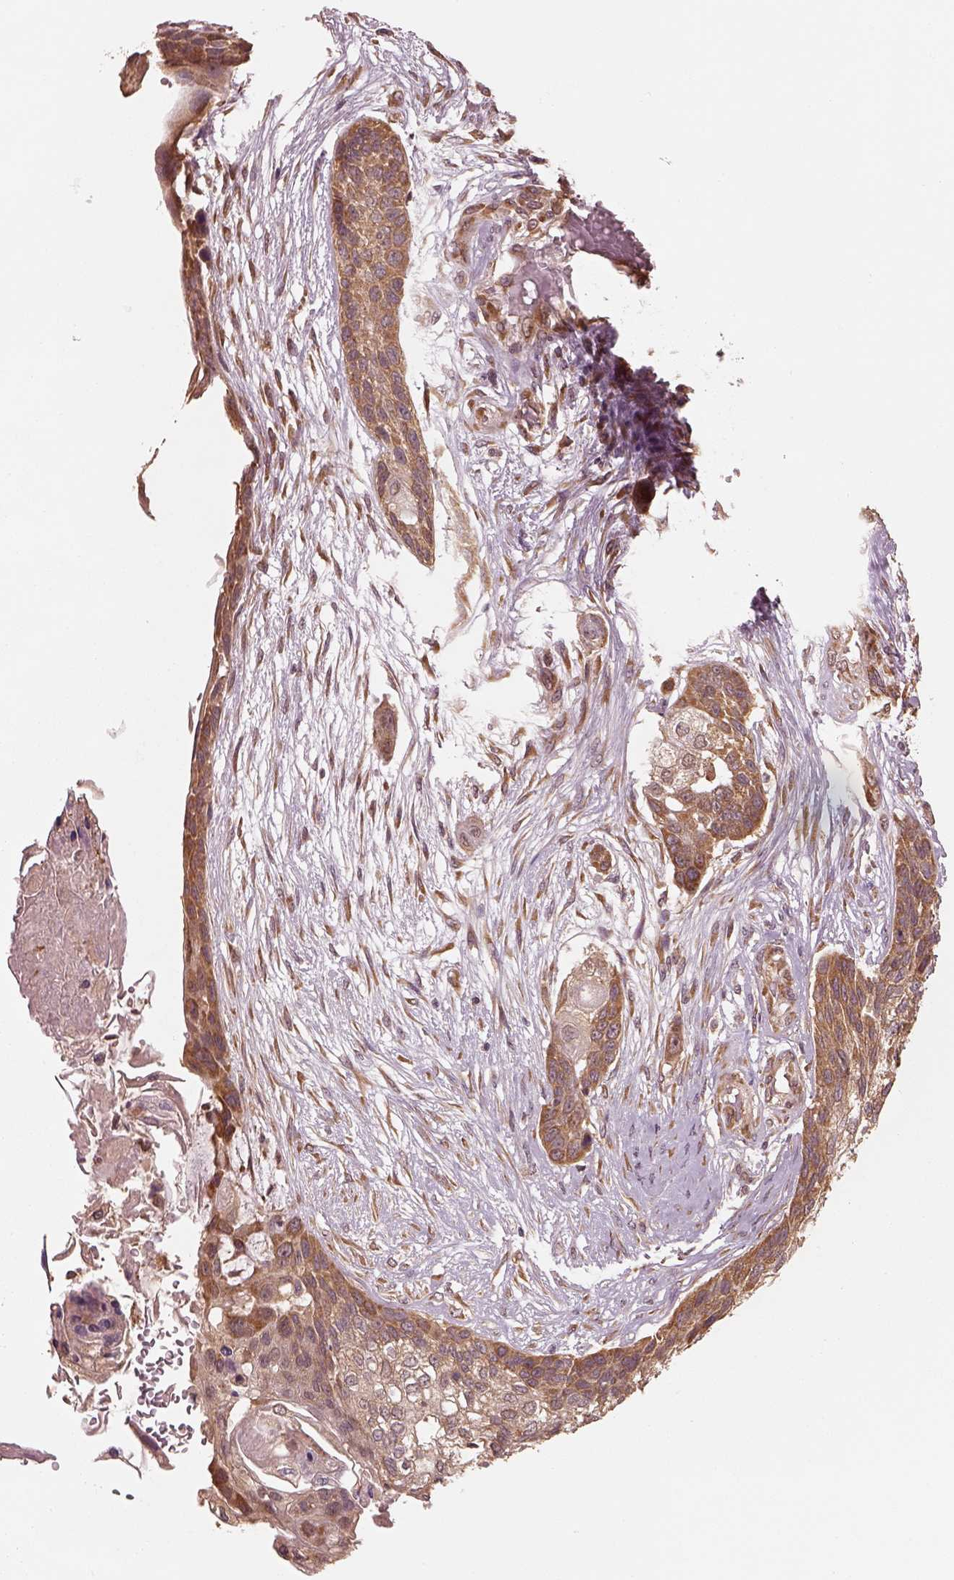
{"staining": {"intensity": "moderate", "quantity": ">75%", "location": "cytoplasmic/membranous"}, "tissue": "lung cancer", "cell_type": "Tumor cells", "image_type": "cancer", "snomed": [{"axis": "morphology", "description": "Squamous cell carcinoma, NOS"}, {"axis": "topography", "description": "Lung"}], "caption": "Immunohistochemical staining of human squamous cell carcinoma (lung) displays medium levels of moderate cytoplasmic/membranous protein staining in approximately >75% of tumor cells.", "gene": "RPS5", "patient": {"sex": "male", "age": 69}}